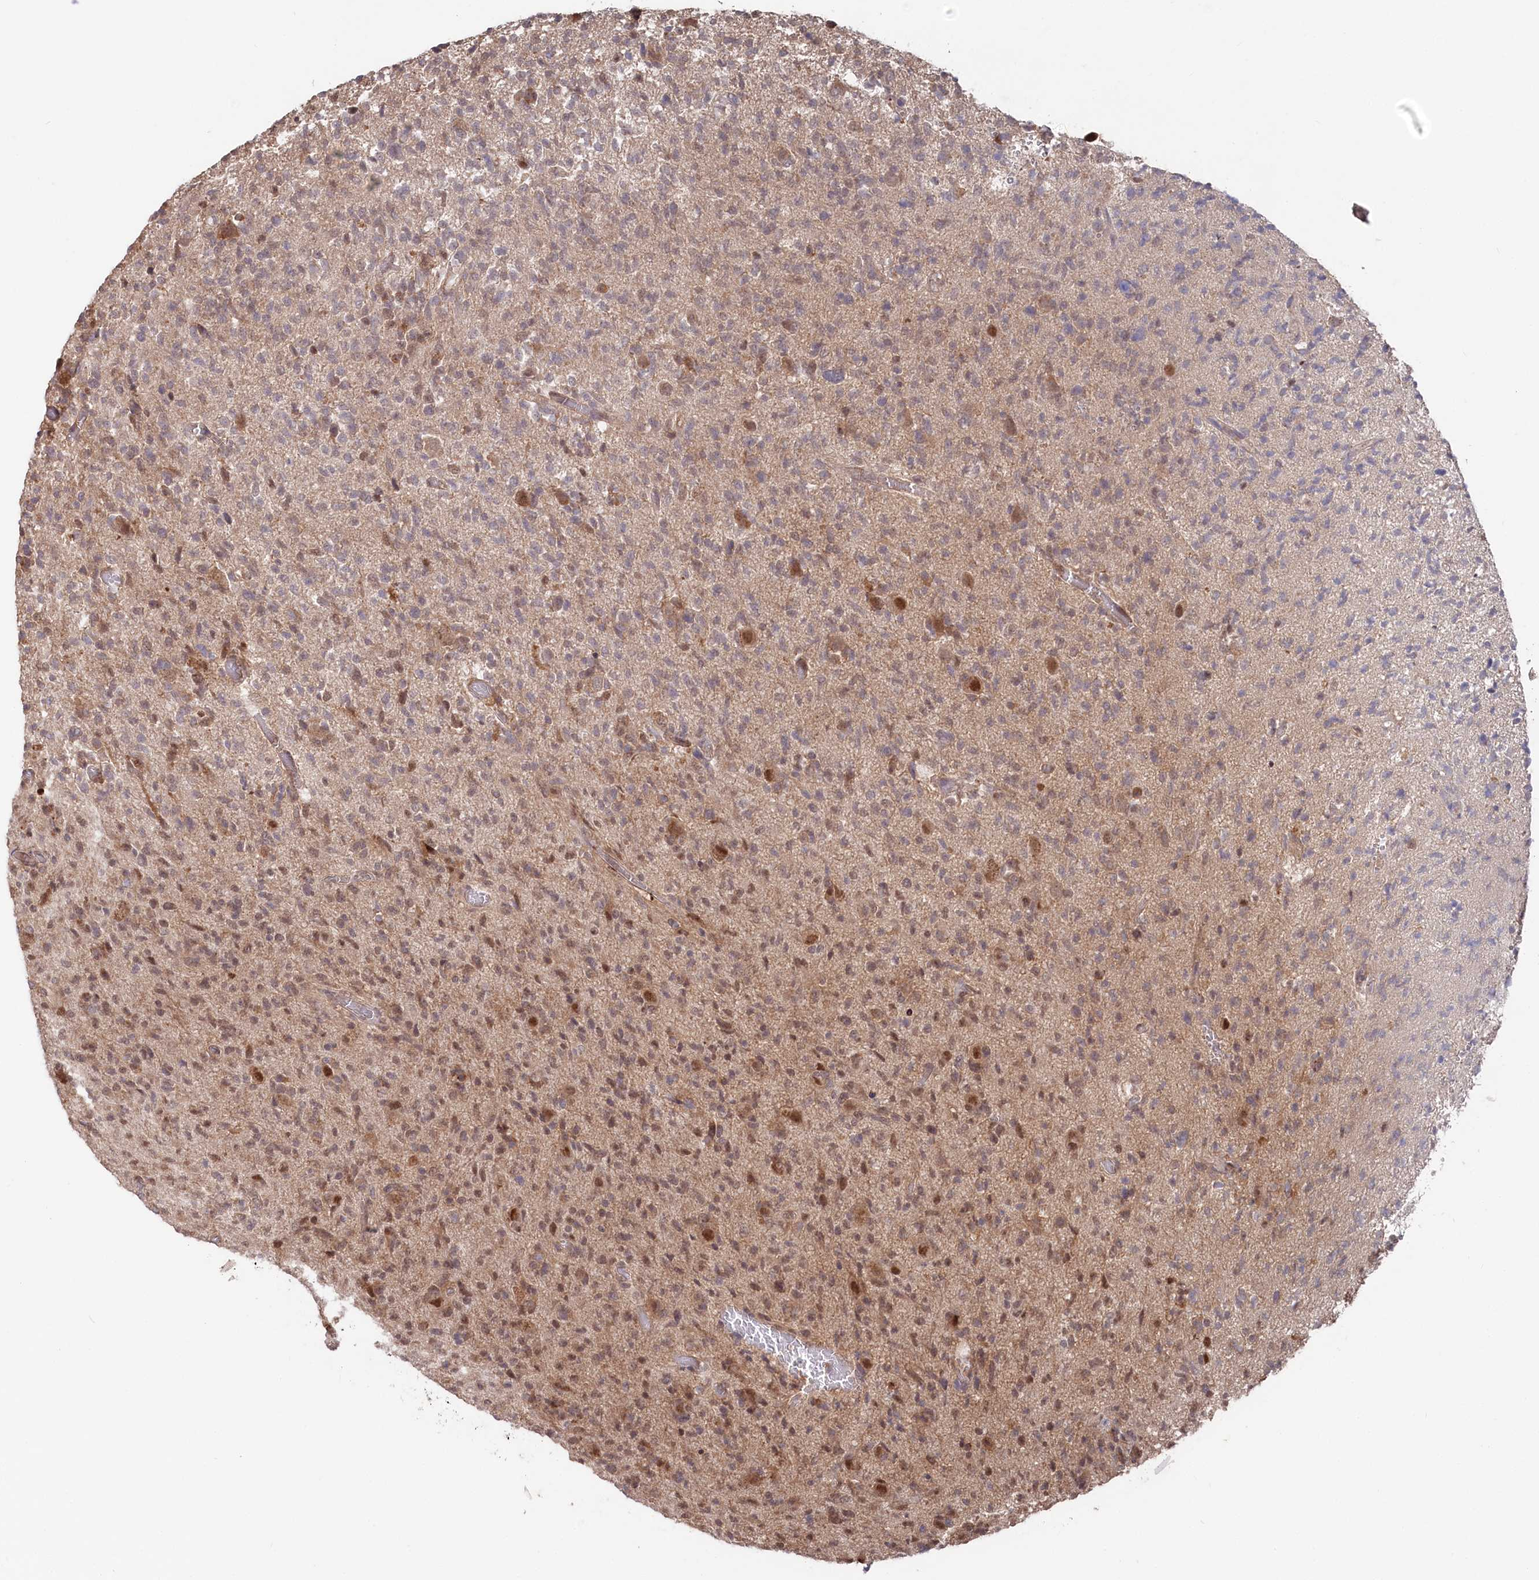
{"staining": {"intensity": "moderate", "quantity": "25%-75%", "location": "cytoplasmic/membranous,nuclear"}, "tissue": "glioma", "cell_type": "Tumor cells", "image_type": "cancer", "snomed": [{"axis": "morphology", "description": "Glioma, malignant, High grade"}, {"axis": "topography", "description": "Brain"}], "caption": "High-grade glioma (malignant) stained for a protein (brown) demonstrates moderate cytoplasmic/membranous and nuclear positive positivity in approximately 25%-75% of tumor cells.", "gene": "PSMA1", "patient": {"sex": "female", "age": 57}}